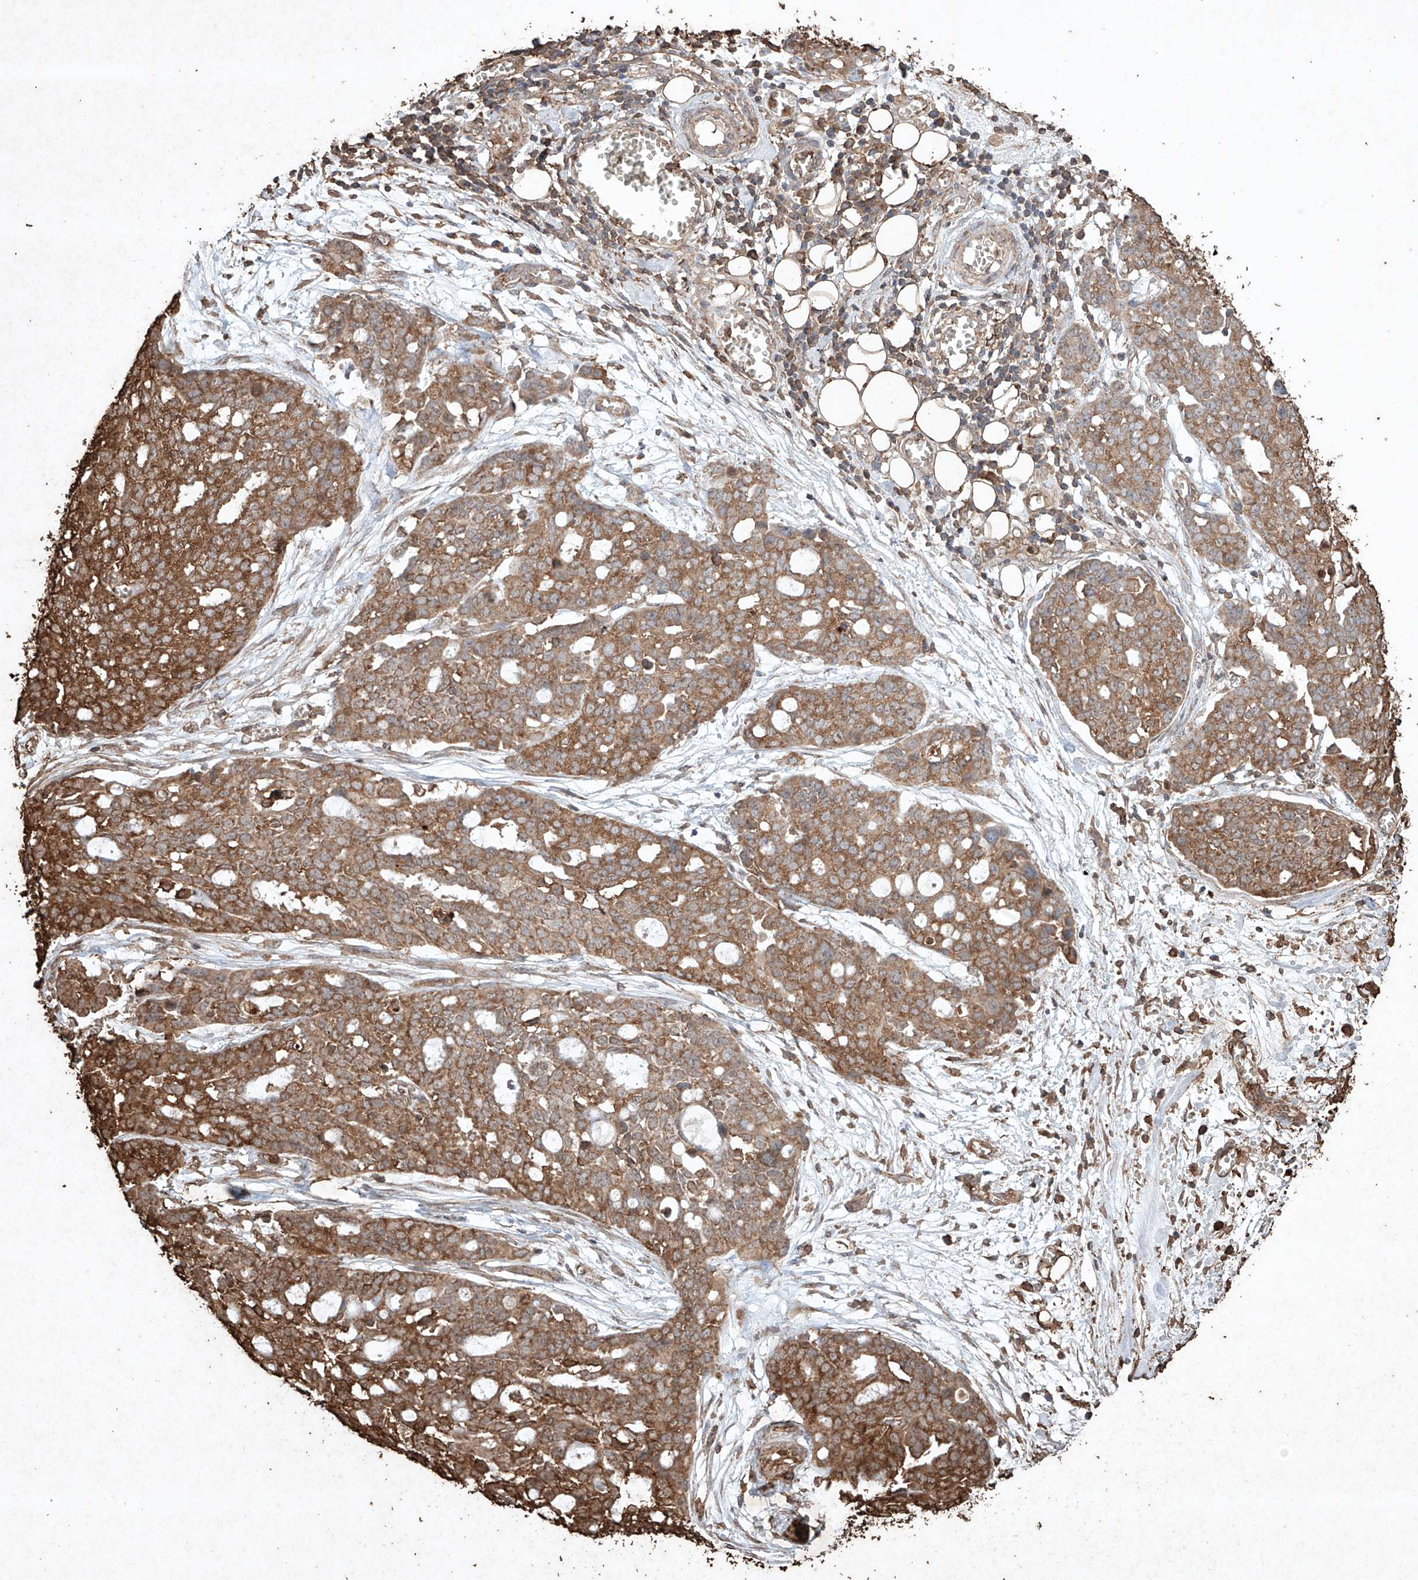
{"staining": {"intensity": "moderate", "quantity": ">75%", "location": "cytoplasmic/membranous"}, "tissue": "ovarian cancer", "cell_type": "Tumor cells", "image_type": "cancer", "snomed": [{"axis": "morphology", "description": "Cystadenocarcinoma, serous, NOS"}, {"axis": "topography", "description": "Soft tissue"}, {"axis": "topography", "description": "Ovary"}], "caption": "Protein analysis of serous cystadenocarcinoma (ovarian) tissue displays moderate cytoplasmic/membranous expression in about >75% of tumor cells. Using DAB (brown) and hematoxylin (blue) stains, captured at high magnification using brightfield microscopy.", "gene": "M6PR", "patient": {"sex": "female", "age": 57}}